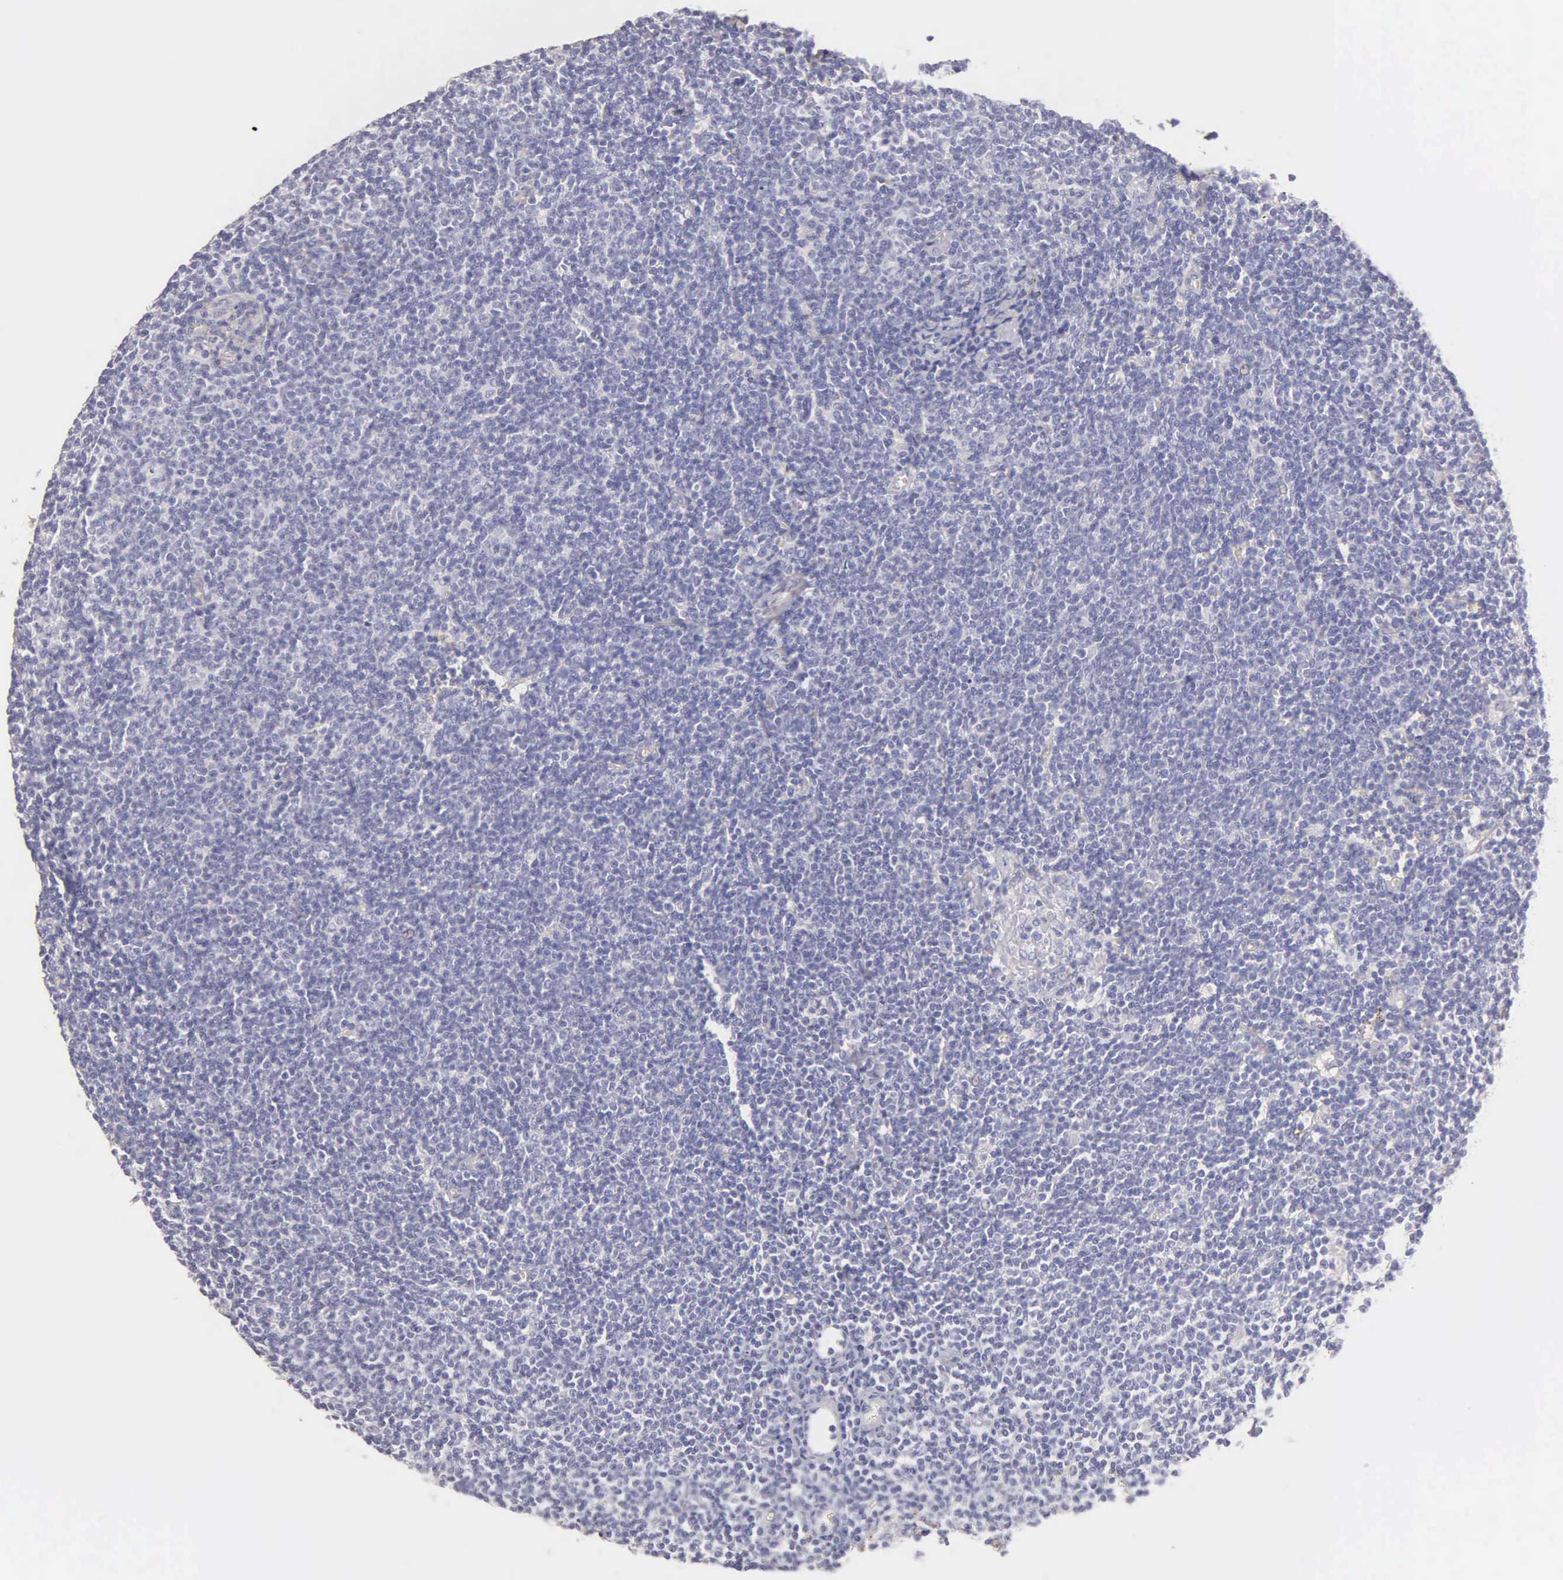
{"staining": {"intensity": "negative", "quantity": "none", "location": "none"}, "tissue": "lymphoma", "cell_type": "Tumor cells", "image_type": "cancer", "snomed": [{"axis": "morphology", "description": "Malignant lymphoma, non-Hodgkin's type, Low grade"}, {"axis": "topography", "description": "Lymph node"}], "caption": "An IHC micrograph of lymphoma is shown. There is no staining in tumor cells of lymphoma.", "gene": "APP", "patient": {"sex": "male", "age": 65}}